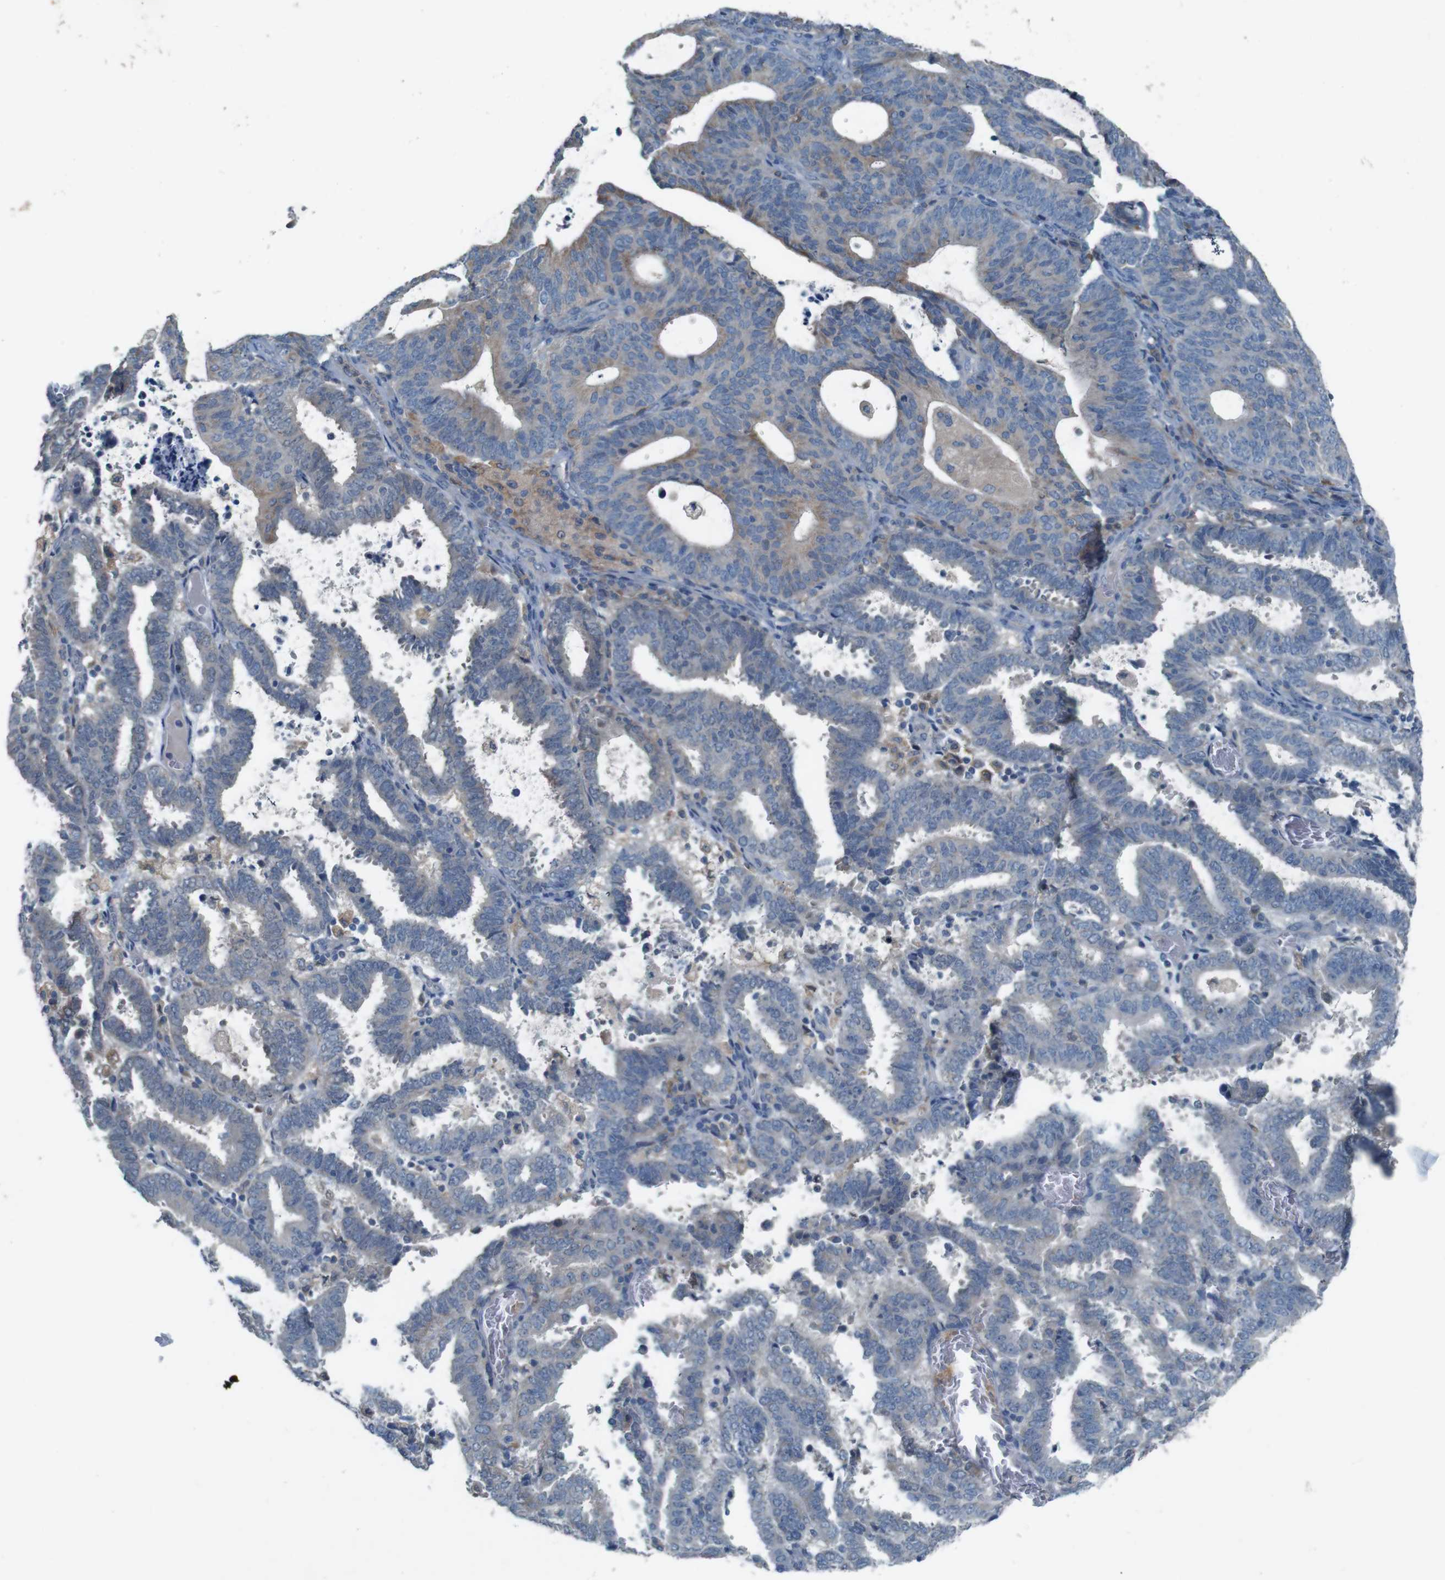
{"staining": {"intensity": "weak", "quantity": "<25%", "location": "cytoplasmic/membranous"}, "tissue": "endometrial cancer", "cell_type": "Tumor cells", "image_type": "cancer", "snomed": [{"axis": "morphology", "description": "Adenocarcinoma, NOS"}, {"axis": "topography", "description": "Uterus"}], "caption": "An image of human endometrial cancer (adenocarcinoma) is negative for staining in tumor cells. Brightfield microscopy of immunohistochemistry stained with DAB (brown) and hematoxylin (blue), captured at high magnification.", "gene": "MOGAT3", "patient": {"sex": "female", "age": 83}}